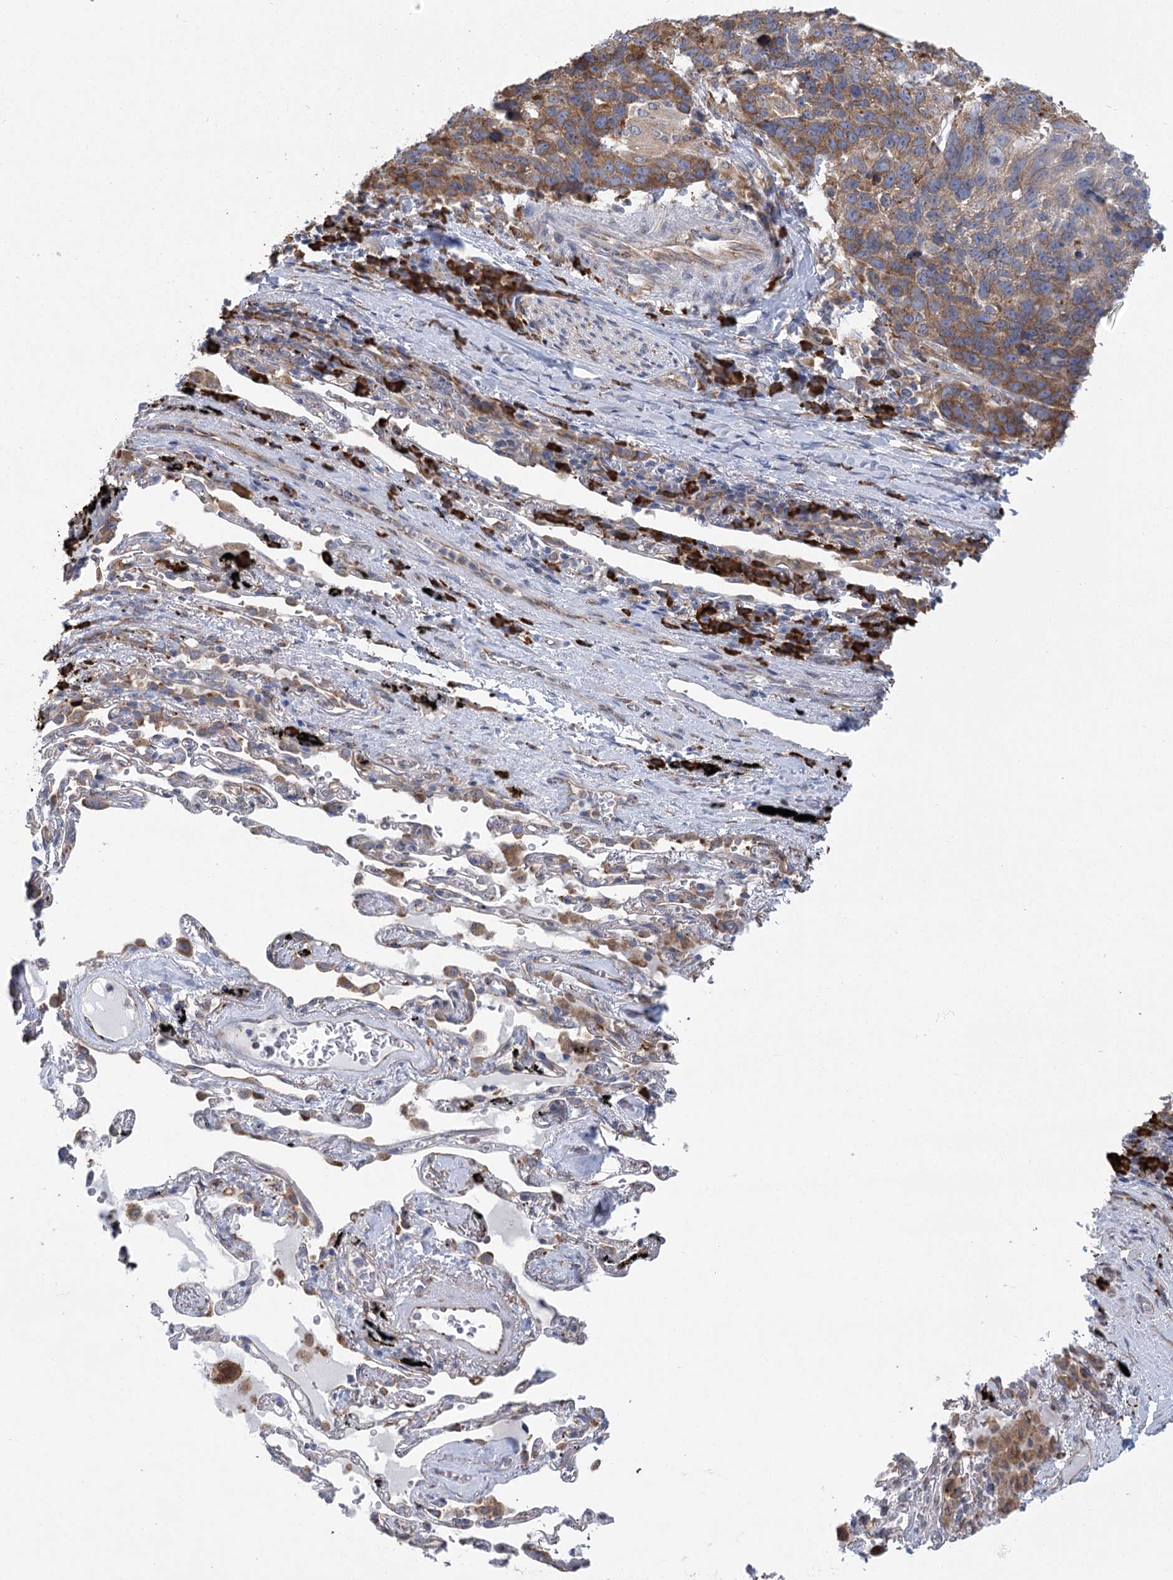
{"staining": {"intensity": "moderate", "quantity": ">75%", "location": "cytoplasmic/membranous"}, "tissue": "lung cancer", "cell_type": "Tumor cells", "image_type": "cancer", "snomed": [{"axis": "morphology", "description": "Squamous cell carcinoma, NOS"}, {"axis": "topography", "description": "Lung"}], "caption": "IHC staining of lung squamous cell carcinoma, which displays medium levels of moderate cytoplasmic/membranous expression in approximately >75% of tumor cells indicating moderate cytoplasmic/membranous protein expression. The staining was performed using DAB (3,3'-diaminobenzidine) (brown) for protein detection and nuclei were counterstained in hematoxylin (blue).", "gene": "METTL24", "patient": {"sex": "male", "age": 66}}